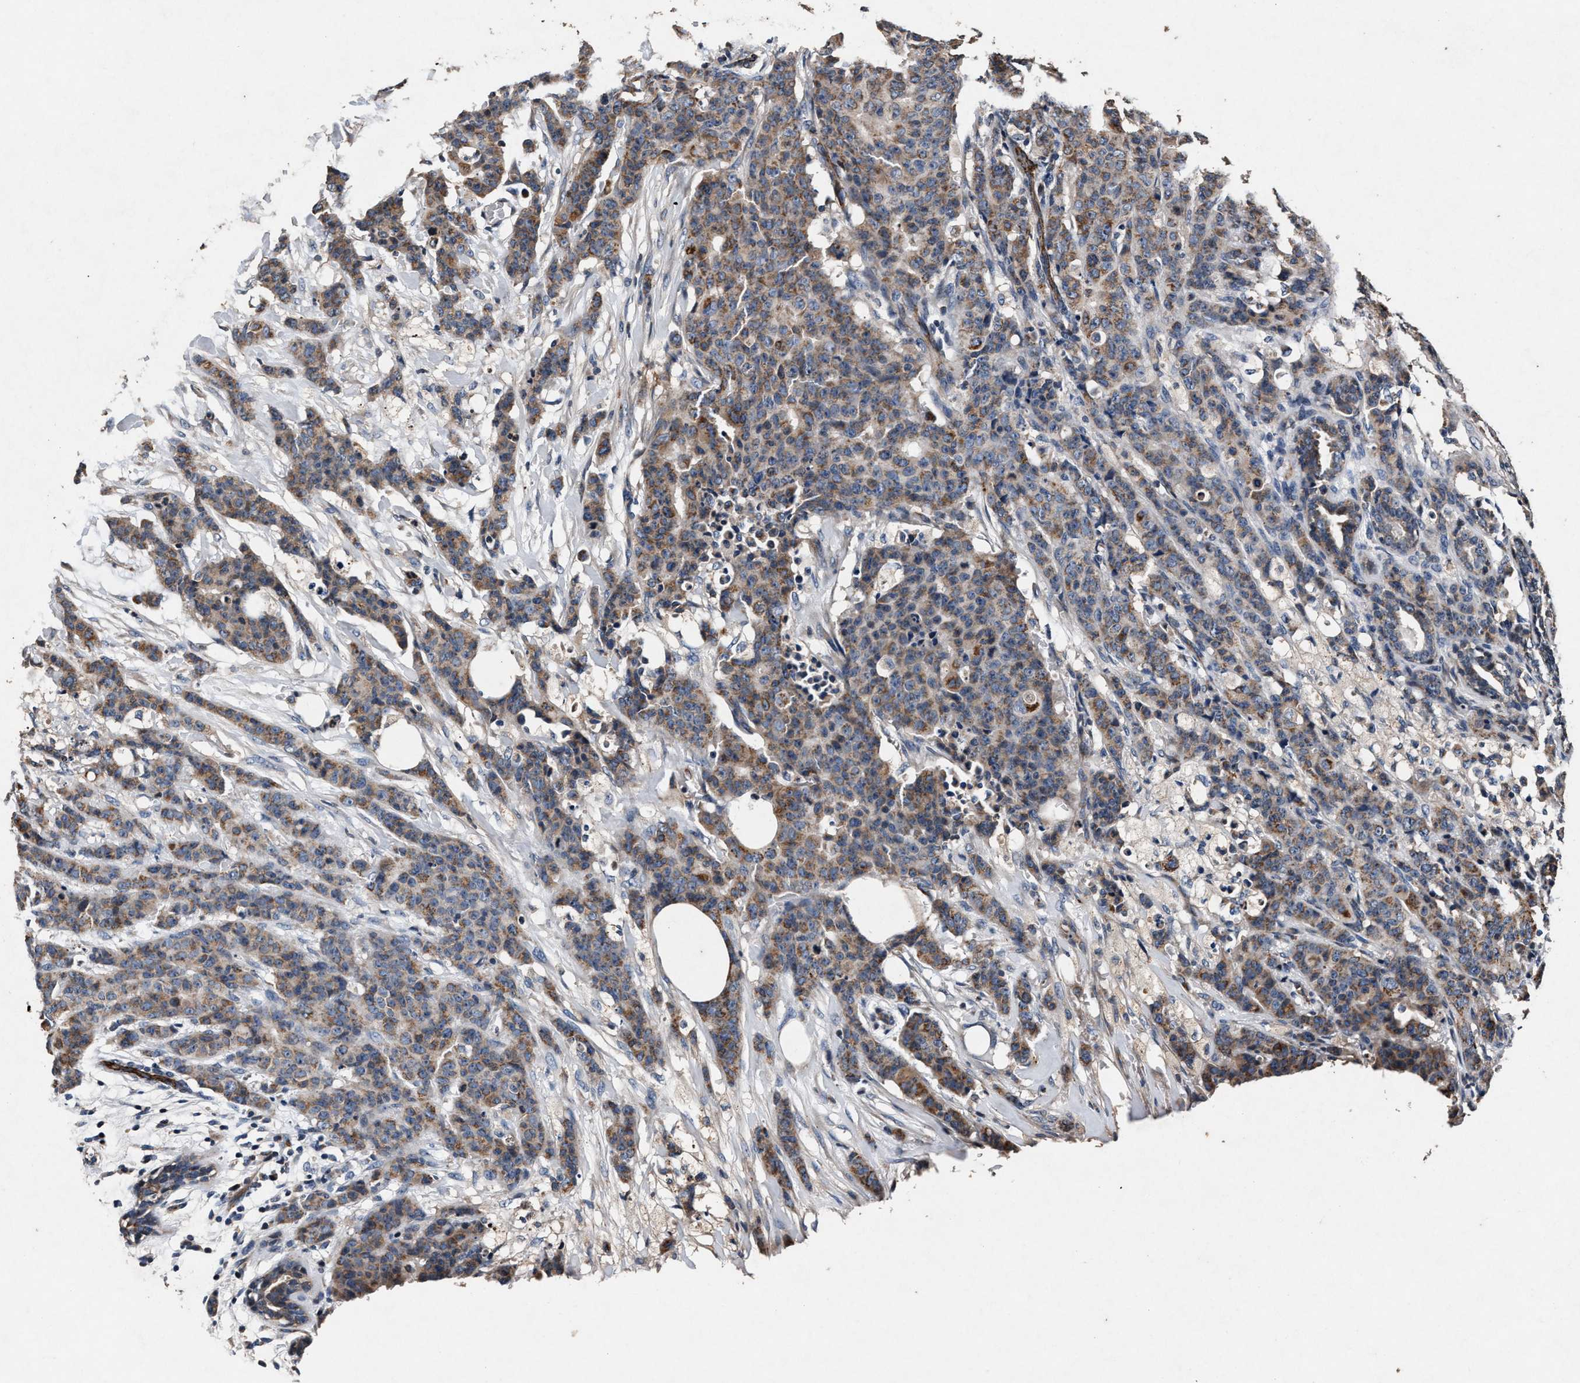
{"staining": {"intensity": "moderate", "quantity": ">75%", "location": "cytoplasmic/membranous"}, "tissue": "breast cancer", "cell_type": "Tumor cells", "image_type": "cancer", "snomed": [{"axis": "morphology", "description": "Normal tissue, NOS"}, {"axis": "morphology", "description": "Duct carcinoma"}, {"axis": "topography", "description": "Breast"}], "caption": "This is a histology image of IHC staining of breast infiltrating ductal carcinoma, which shows moderate positivity in the cytoplasmic/membranous of tumor cells.", "gene": "PKD2L1", "patient": {"sex": "female", "age": 40}}